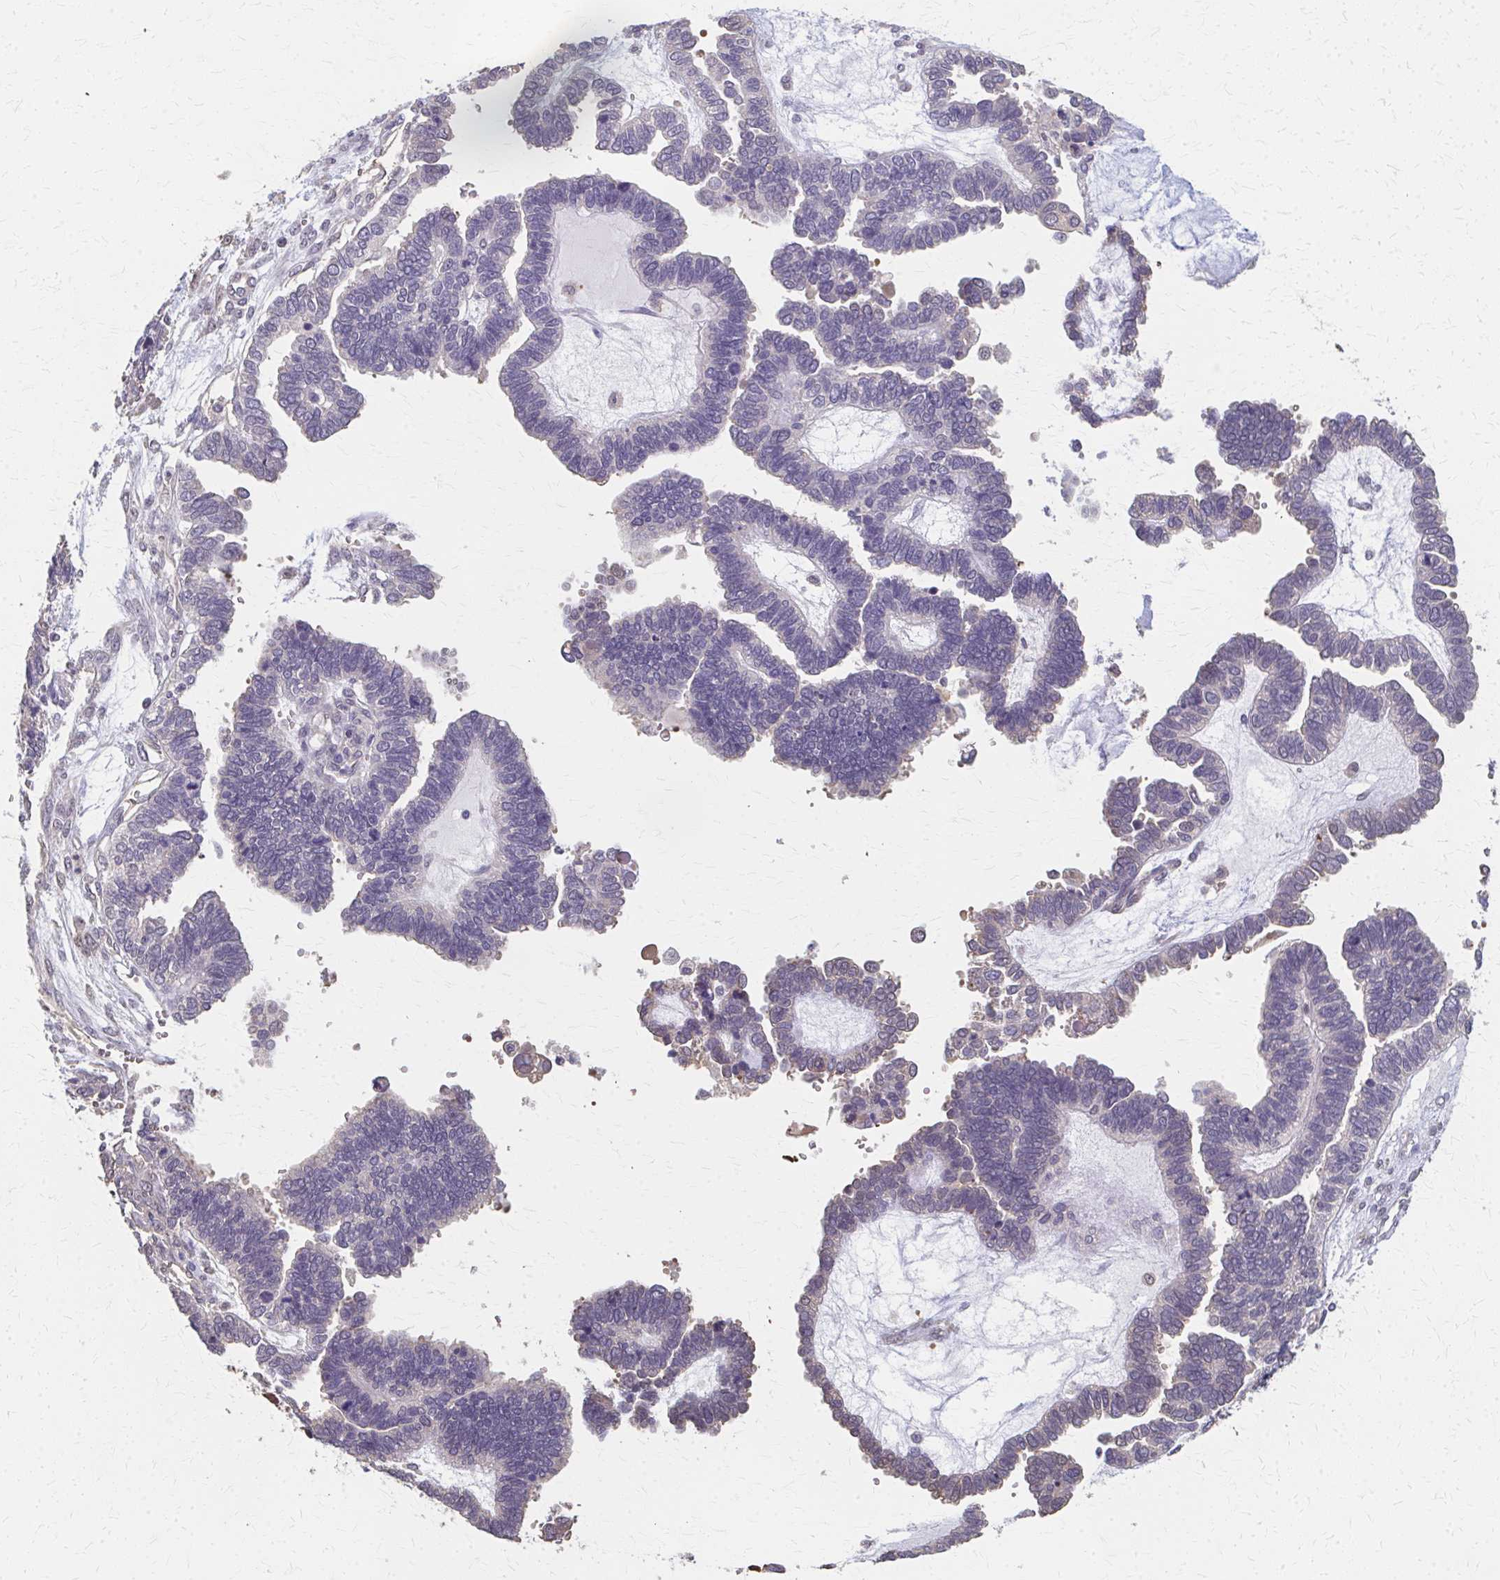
{"staining": {"intensity": "negative", "quantity": "none", "location": "none"}, "tissue": "ovarian cancer", "cell_type": "Tumor cells", "image_type": "cancer", "snomed": [{"axis": "morphology", "description": "Cystadenocarcinoma, serous, NOS"}, {"axis": "topography", "description": "Ovary"}], "caption": "Immunohistochemical staining of human ovarian serous cystadenocarcinoma reveals no significant expression in tumor cells.", "gene": "RABGAP1L", "patient": {"sex": "female", "age": 51}}